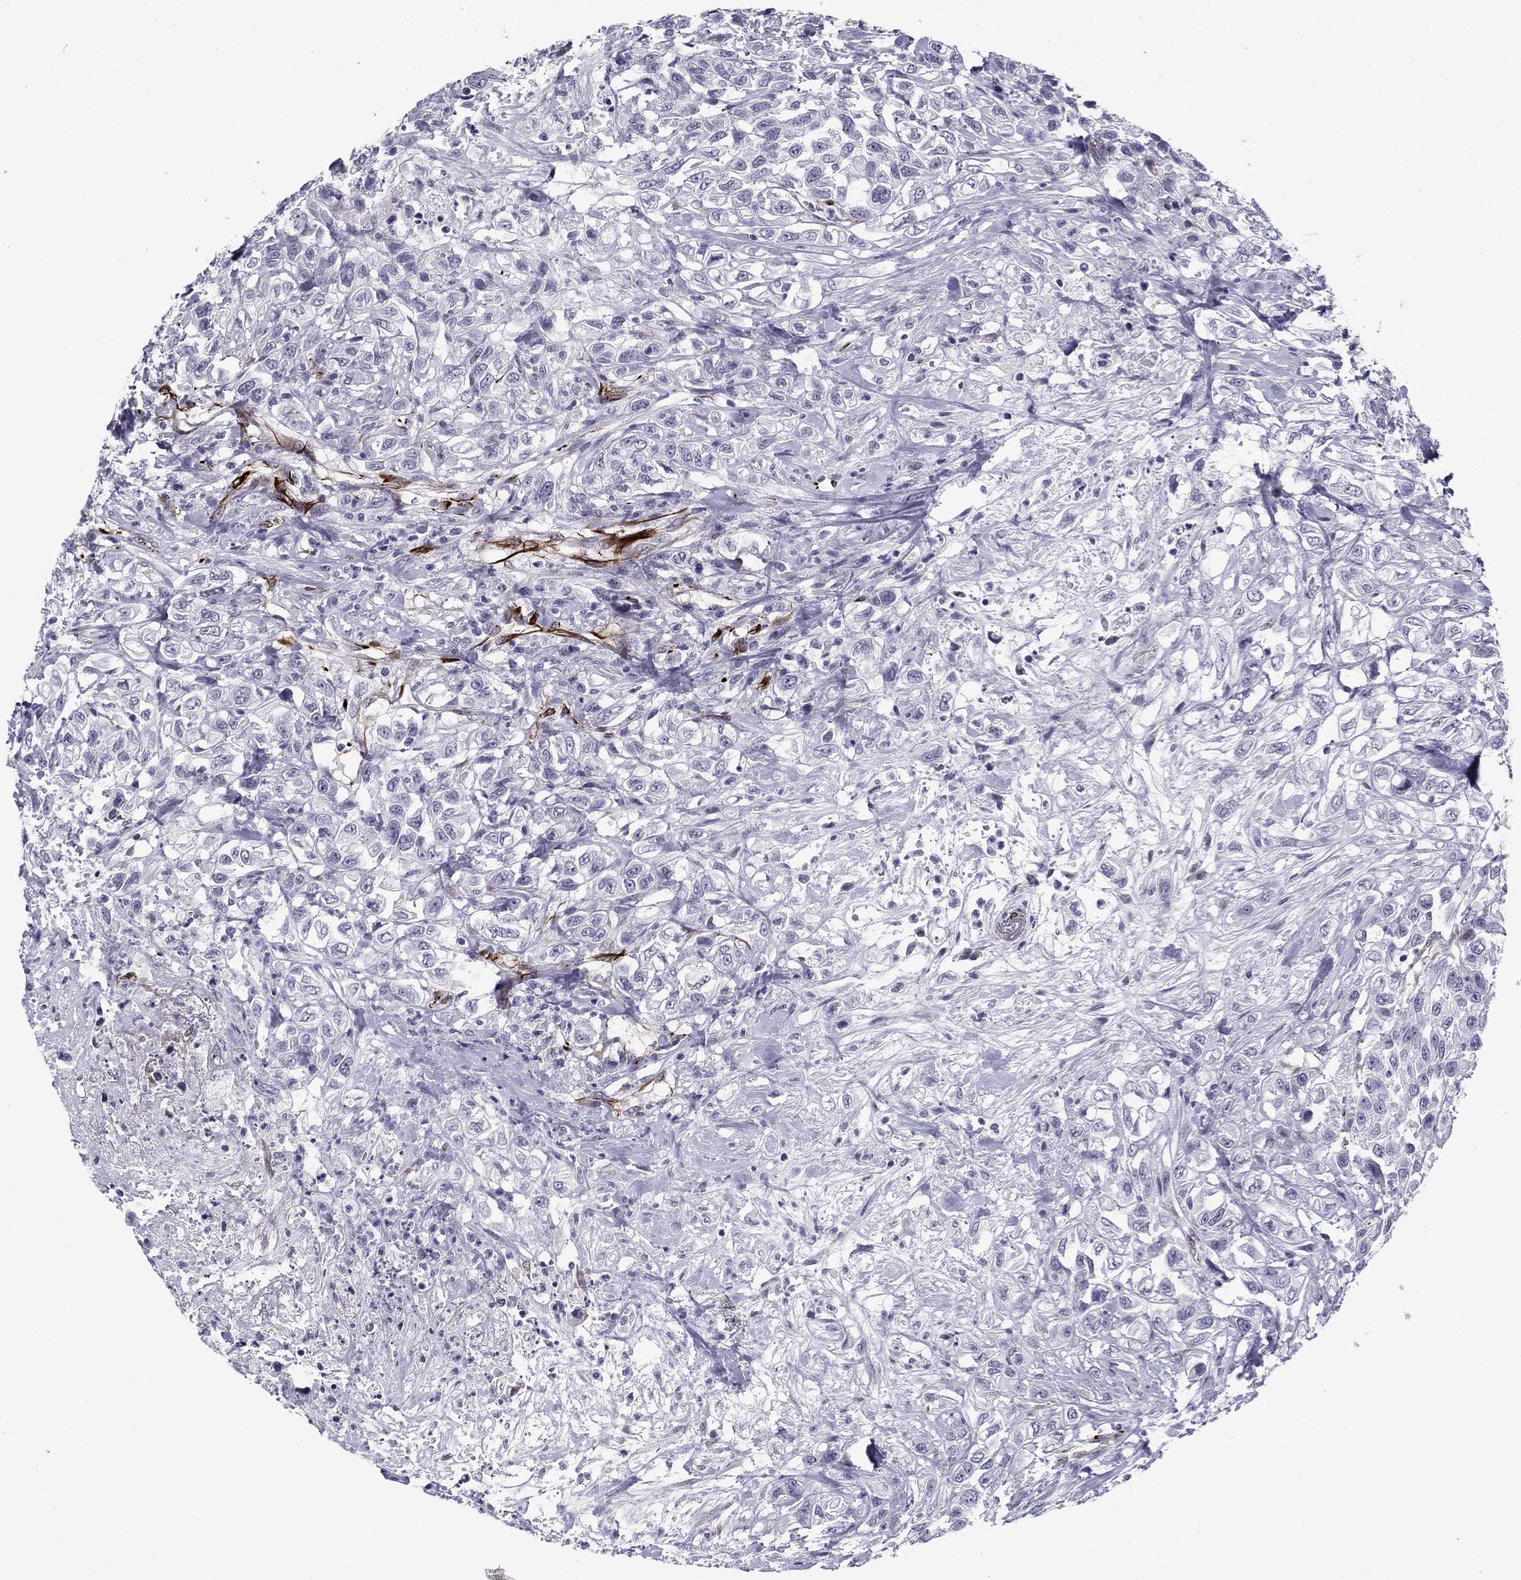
{"staining": {"intensity": "negative", "quantity": "none", "location": "none"}, "tissue": "urothelial cancer", "cell_type": "Tumor cells", "image_type": "cancer", "snomed": [{"axis": "morphology", "description": "Urothelial carcinoma, High grade"}, {"axis": "topography", "description": "Urinary bladder"}], "caption": "This is a micrograph of immunohistochemistry (IHC) staining of high-grade urothelial carcinoma, which shows no positivity in tumor cells.", "gene": "ANKS4B", "patient": {"sex": "female", "age": 56}}